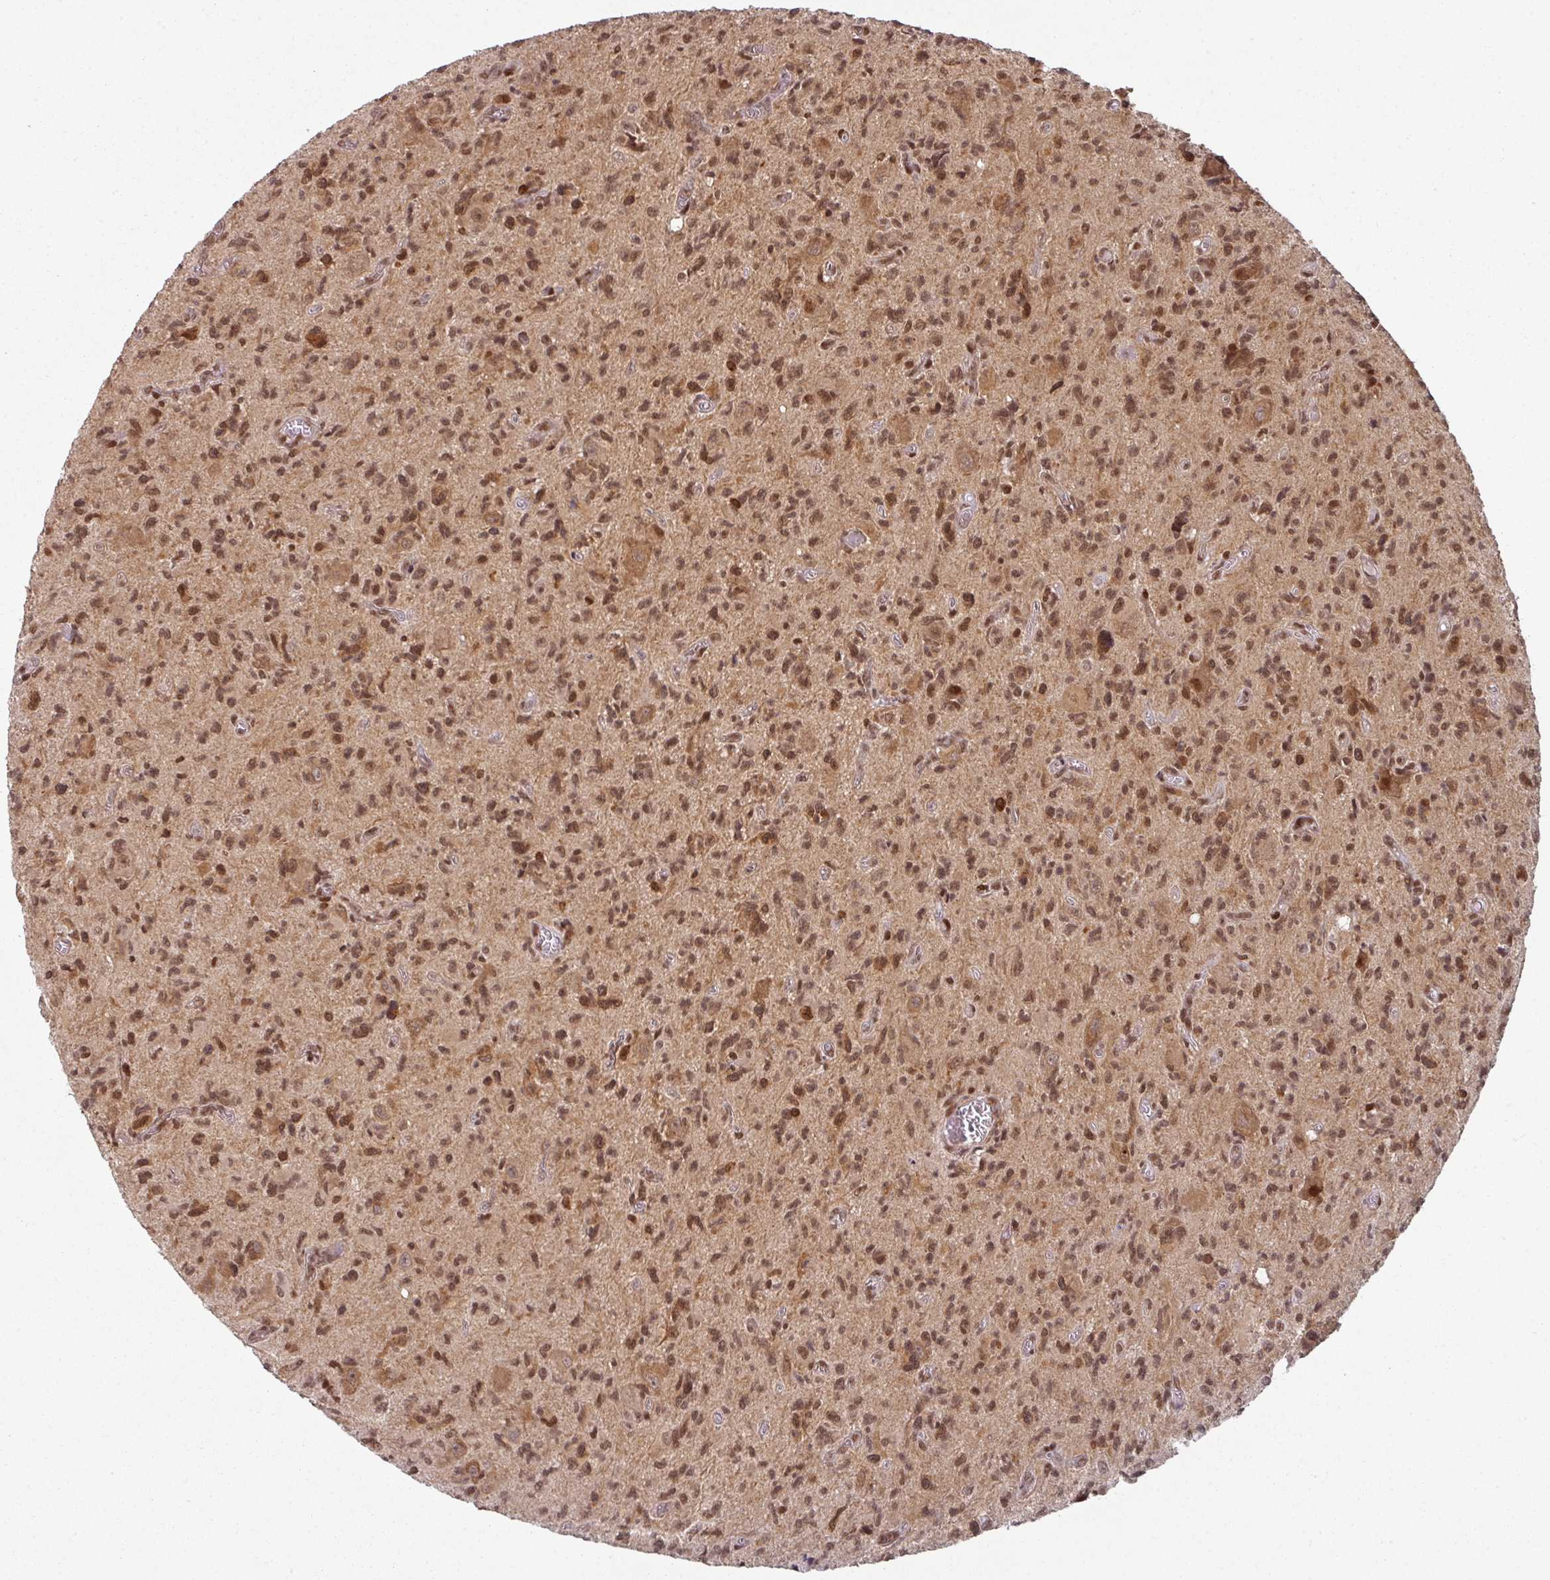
{"staining": {"intensity": "moderate", "quantity": ">75%", "location": "nuclear"}, "tissue": "glioma", "cell_type": "Tumor cells", "image_type": "cancer", "snomed": [{"axis": "morphology", "description": "Glioma, malignant, High grade"}, {"axis": "topography", "description": "Brain"}], "caption": "The histopathology image demonstrates a brown stain indicating the presence of a protein in the nuclear of tumor cells in glioma. (Stains: DAB in brown, nuclei in blue, Microscopy: brightfield microscopy at high magnification).", "gene": "SIK3", "patient": {"sex": "male", "age": 76}}